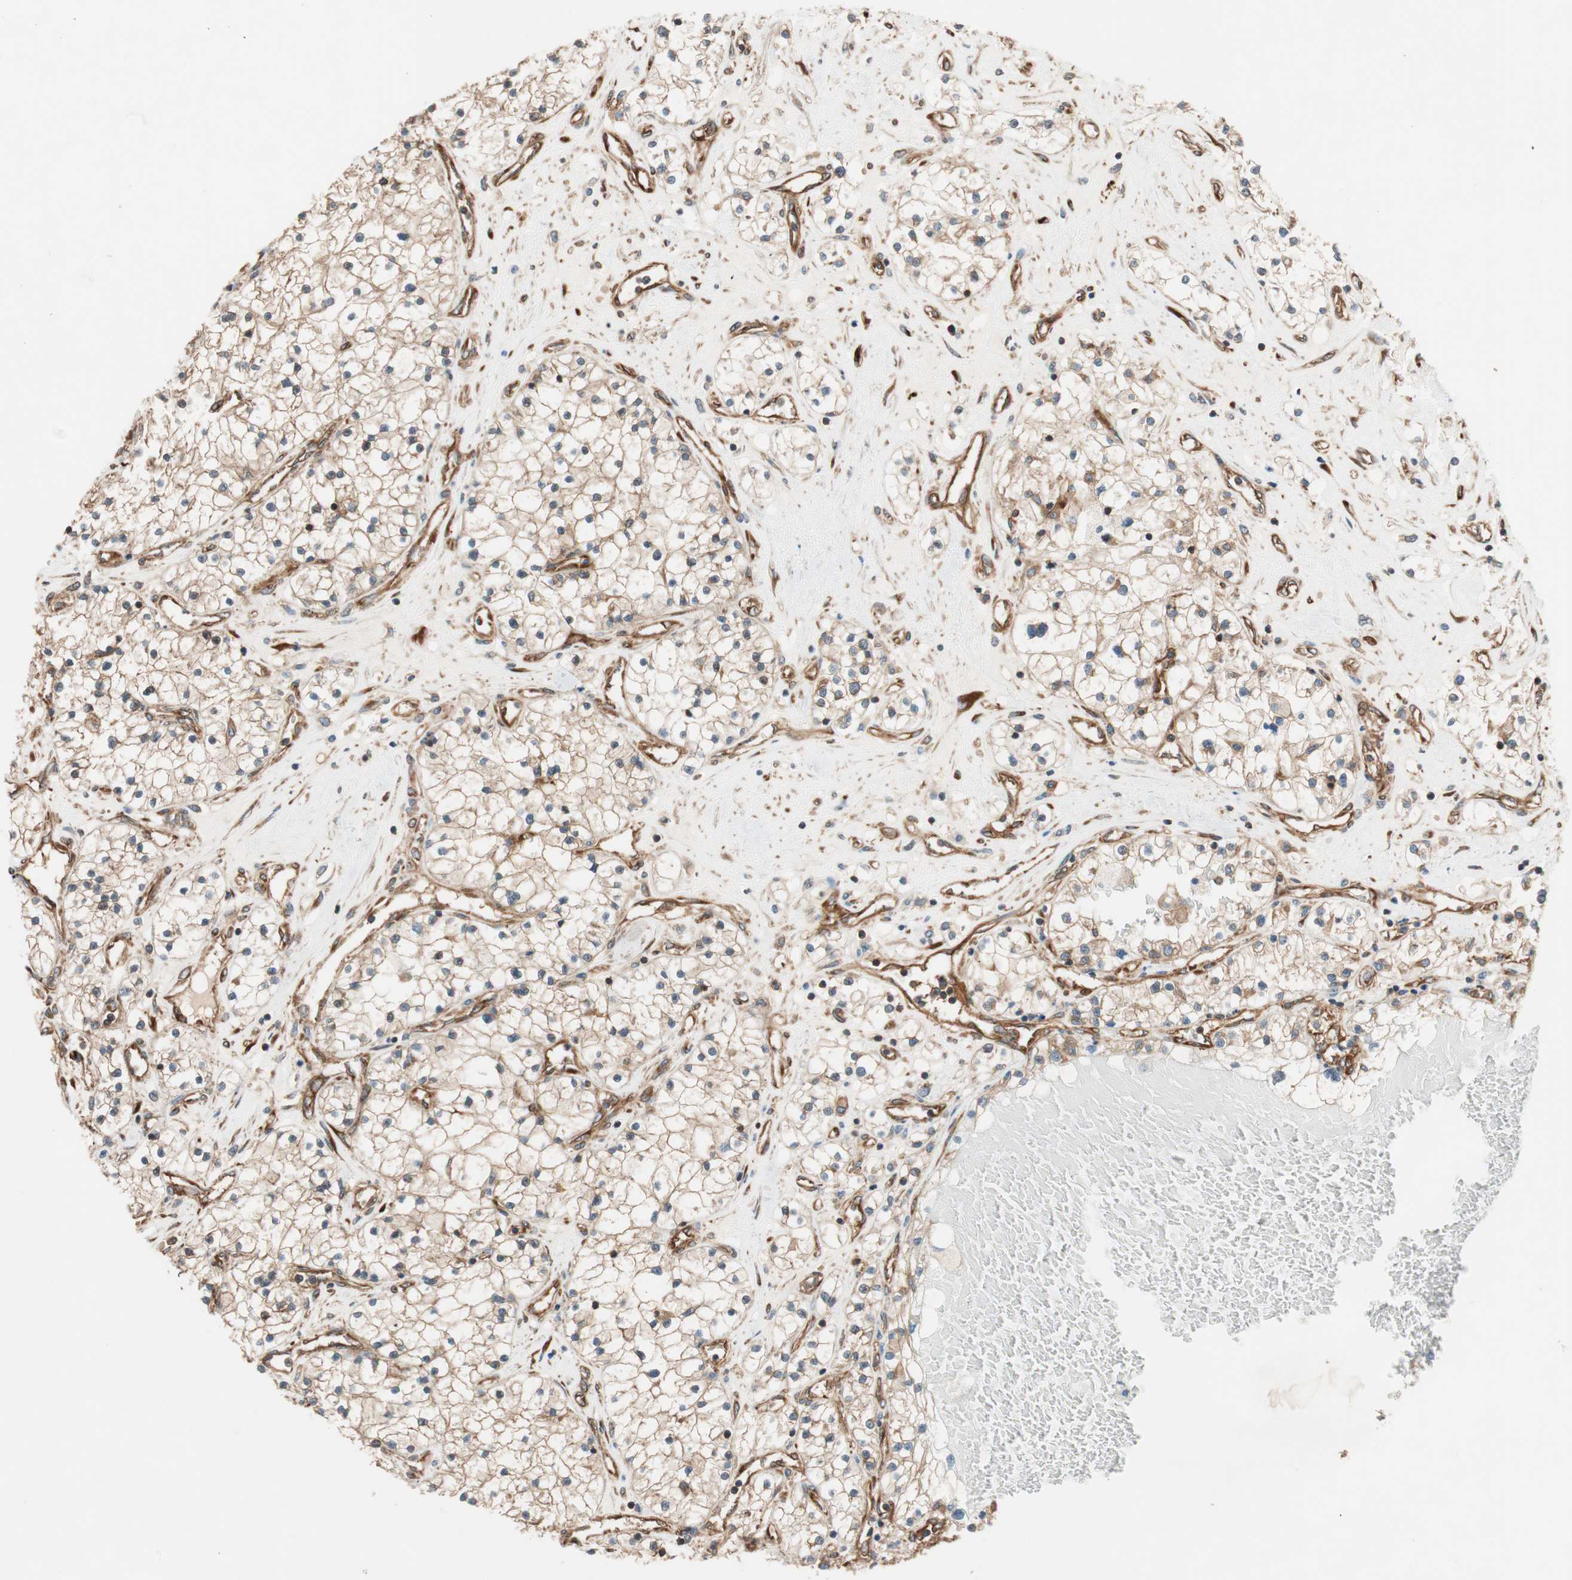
{"staining": {"intensity": "weak", "quantity": ">75%", "location": "cytoplasmic/membranous"}, "tissue": "renal cancer", "cell_type": "Tumor cells", "image_type": "cancer", "snomed": [{"axis": "morphology", "description": "Adenocarcinoma, NOS"}, {"axis": "topography", "description": "Kidney"}], "caption": "Immunohistochemistry image of human renal adenocarcinoma stained for a protein (brown), which exhibits low levels of weak cytoplasmic/membranous staining in approximately >75% of tumor cells.", "gene": "WASL", "patient": {"sex": "male", "age": 68}}